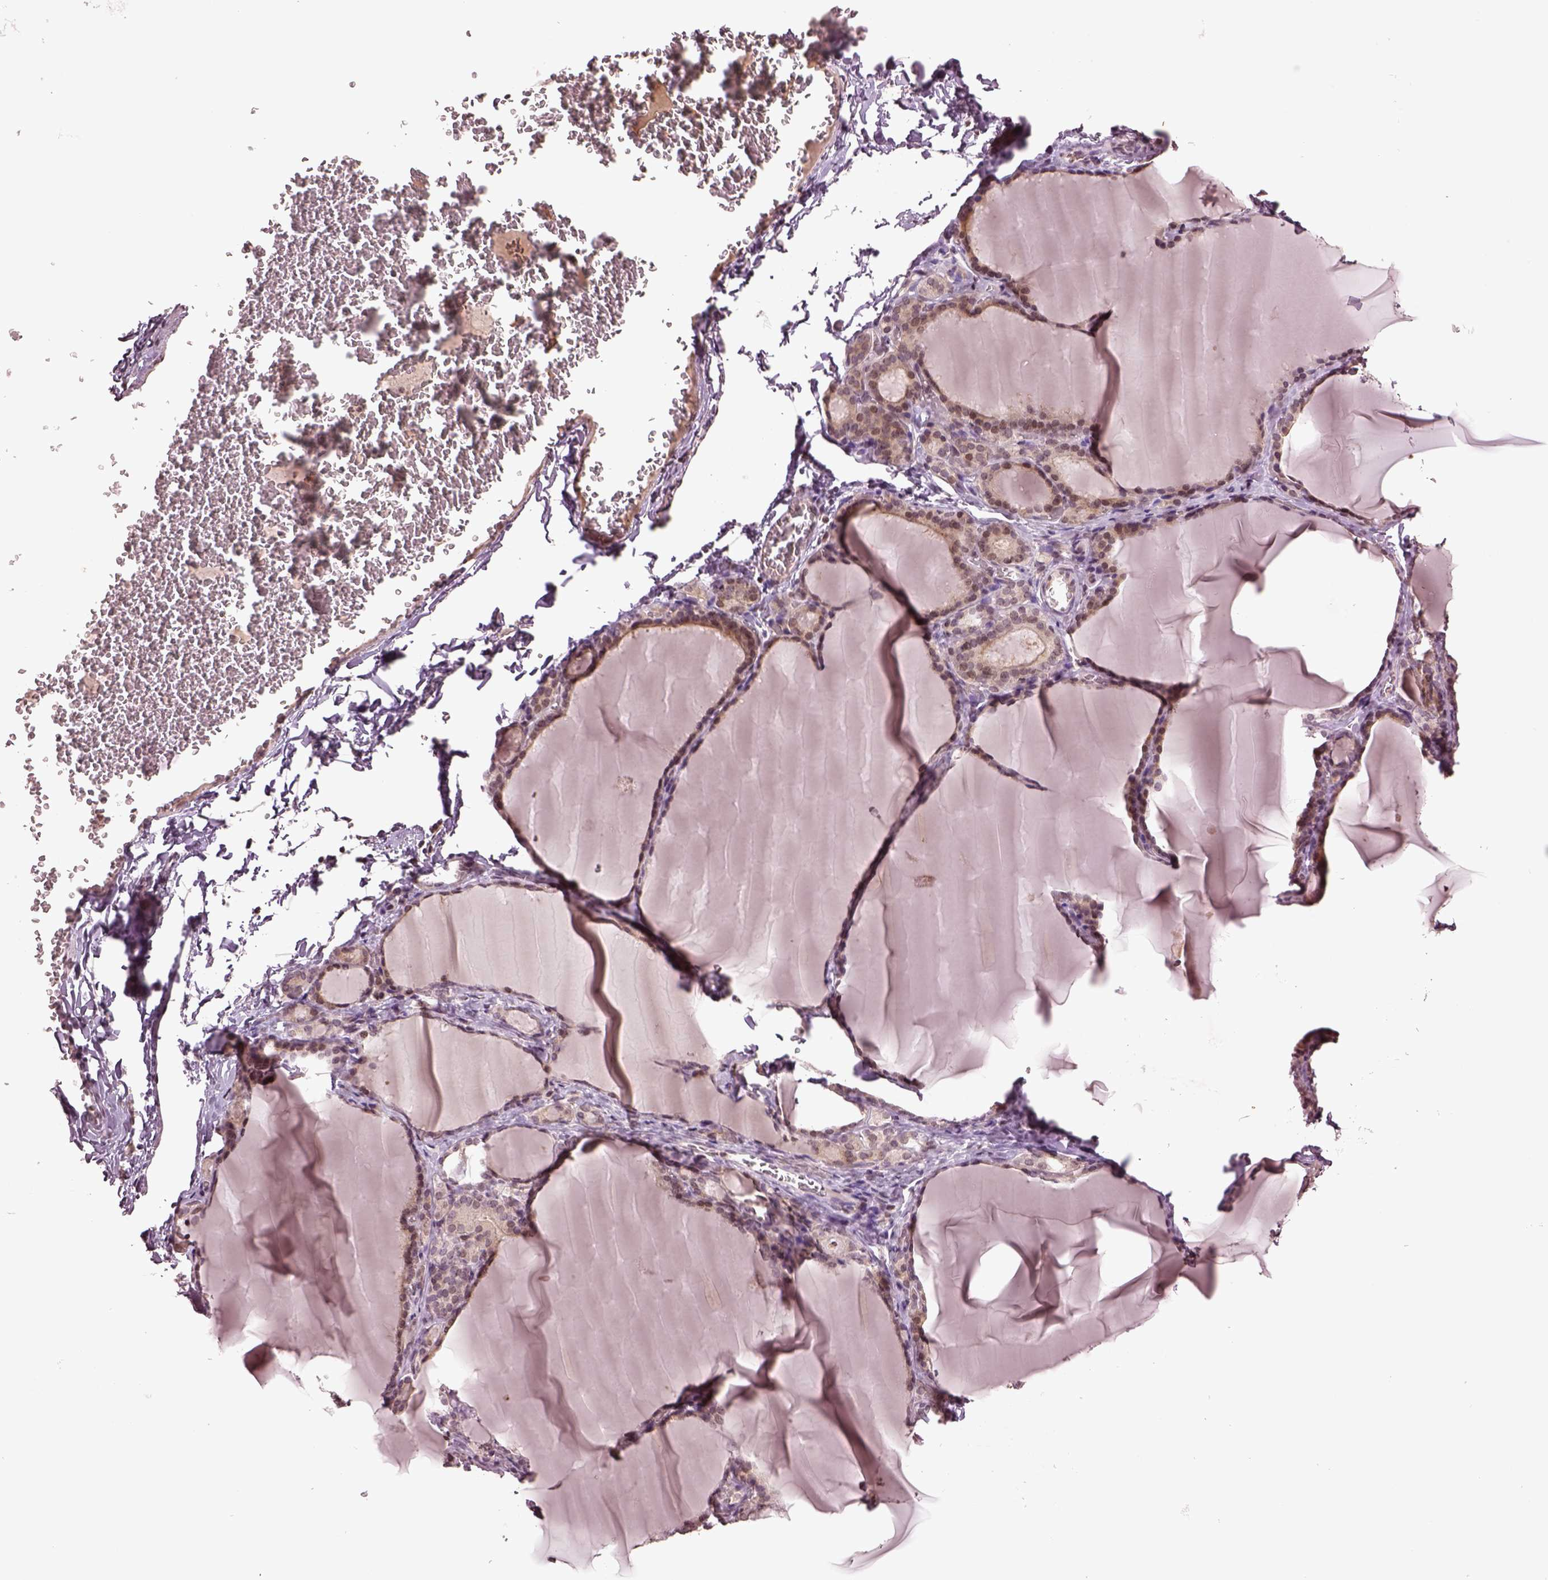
{"staining": {"intensity": "weak", "quantity": "25%-75%", "location": "cytoplasmic/membranous,nuclear"}, "tissue": "thyroid gland", "cell_type": "Glandular cells", "image_type": "normal", "snomed": [{"axis": "morphology", "description": "Normal tissue, NOS"}, {"axis": "morphology", "description": "Hyperplasia, NOS"}, {"axis": "topography", "description": "Thyroid gland"}], "caption": "Thyroid gland stained with IHC demonstrates weak cytoplasmic/membranous,nuclear expression in approximately 25%-75% of glandular cells.", "gene": "GRM4", "patient": {"sex": "female", "age": 27}}